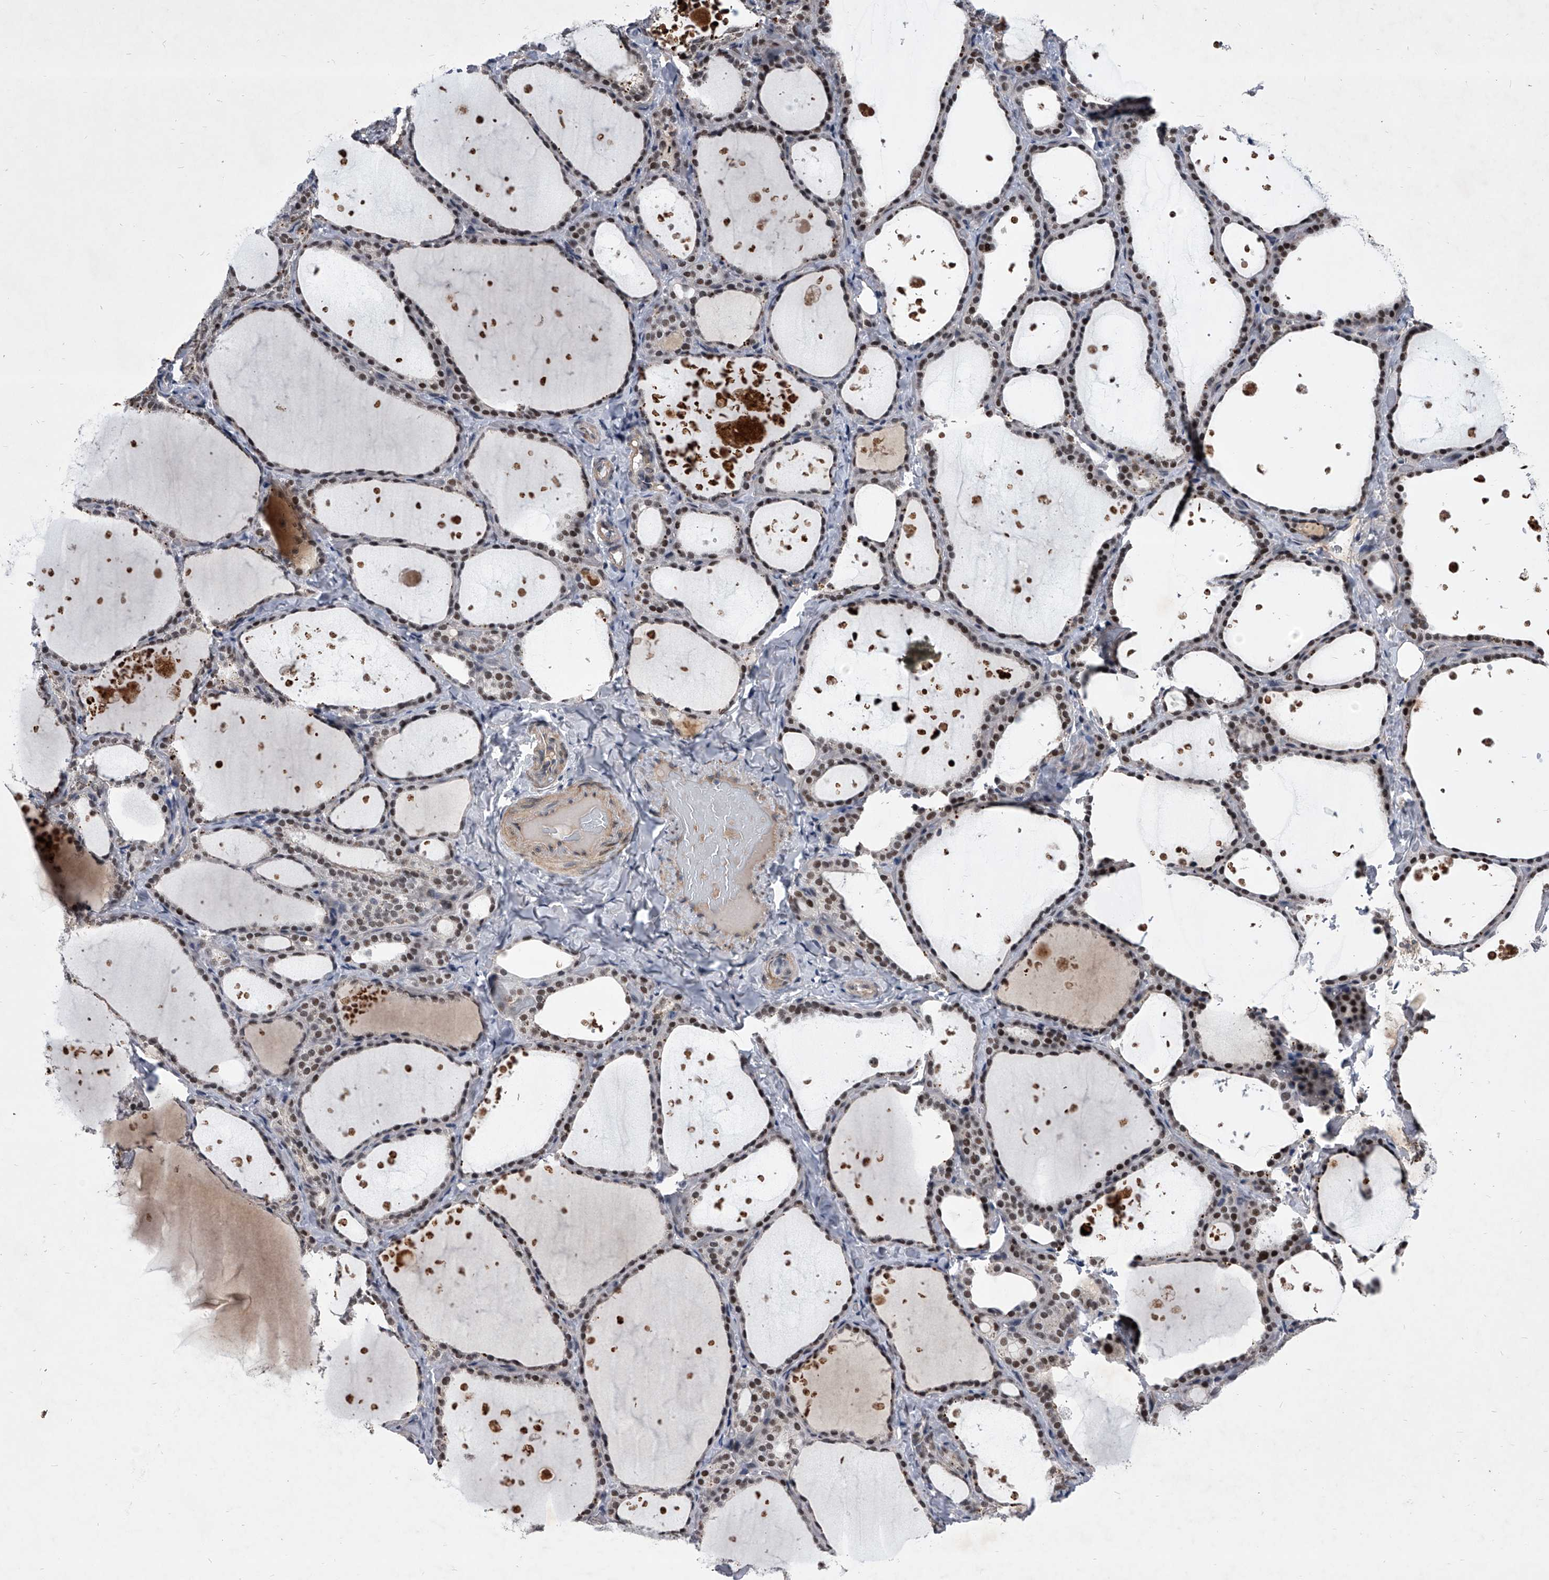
{"staining": {"intensity": "moderate", "quantity": "25%-75%", "location": "nuclear"}, "tissue": "thyroid gland", "cell_type": "Glandular cells", "image_type": "normal", "snomed": [{"axis": "morphology", "description": "Normal tissue, NOS"}, {"axis": "topography", "description": "Thyroid gland"}], "caption": "A micrograph of thyroid gland stained for a protein displays moderate nuclear brown staining in glandular cells. (brown staining indicates protein expression, while blue staining denotes nuclei).", "gene": "ZNF76", "patient": {"sex": "female", "age": 44}}